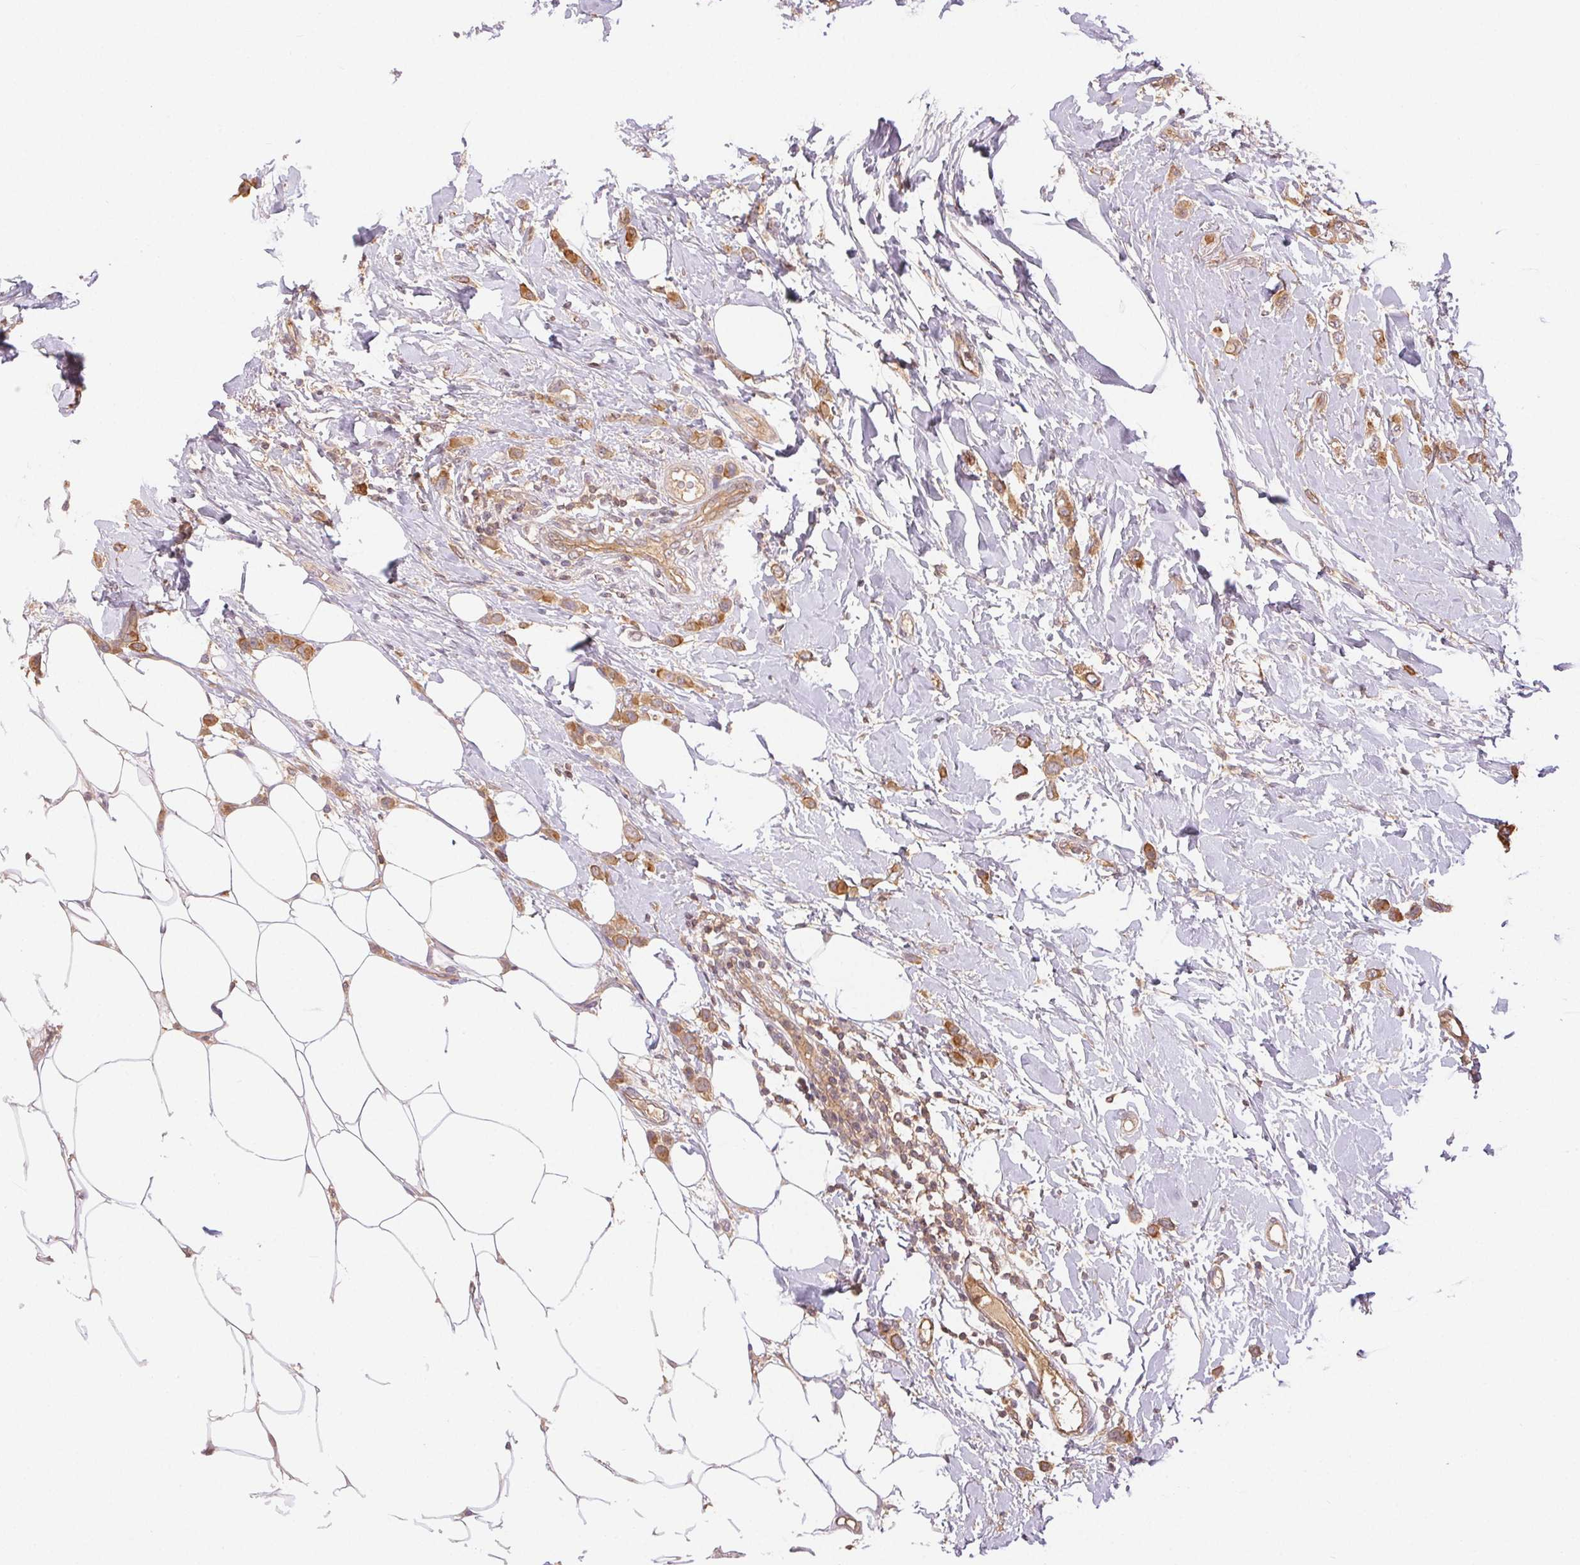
{"staining": {"intensity": "moderate", "quantity": ">75%", "location": "cytoplasmic/membranous"}, "tissue": "breast cancer", "cell_type": "Tumor cells", "image_type": "cancer", "snomed": [{"axis": "morphology", "description": "Lobular carcinoma"}, {"axis": "topography", "description": "Breast"}], "caption": "Breast cancer stained with DAB IHC displays medium levels of moderate cytoplasmic/membranous positivity in about >75% of tumor cells. The protein is shown in brown color, while the nuclei are stained blue.", "gene": "MAPKAPK2", "patient": {"sex": "female", "age": 66}}